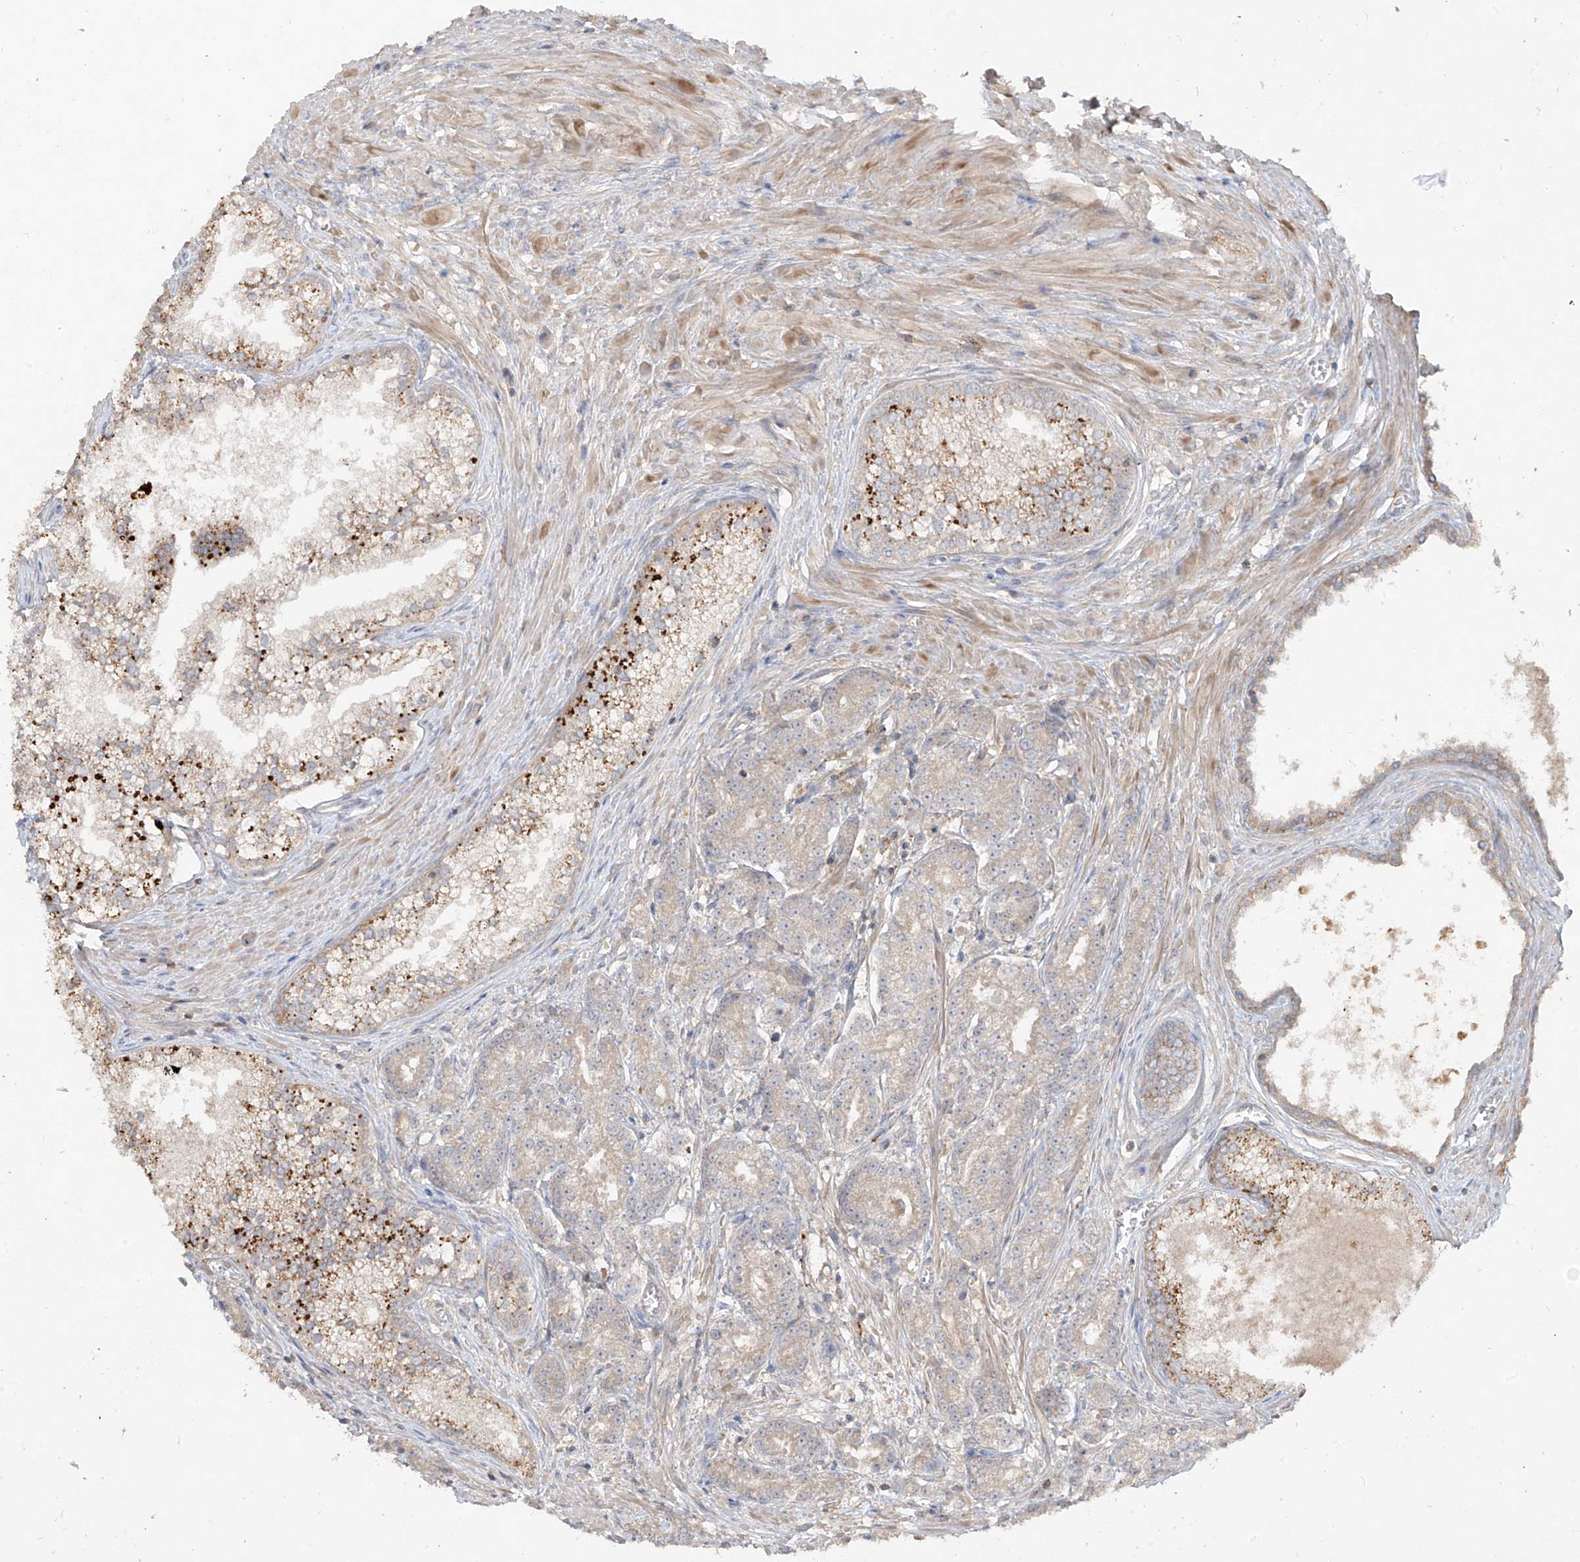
{"staining": {"intensity": "weak", "quantity": "<25%", "location": "cytoplasmic/membranous"}, "tissue": "prostate cancer", "cell_type": "Tumor cells", "image_type": "cancer", "snomed": [{"axis": "morphology", "description": "Adenocarcinoma, High grade"}, {"axis": "topography", "description": "Prostate"}], "caption": "Immunohistochemical staining of human prostate cancer (adenocarcinoma (high-grade)) shows no significant positivity in tumor cells.", "gene": "LDAH", "patient": {"sex": "male", "age": 69}}